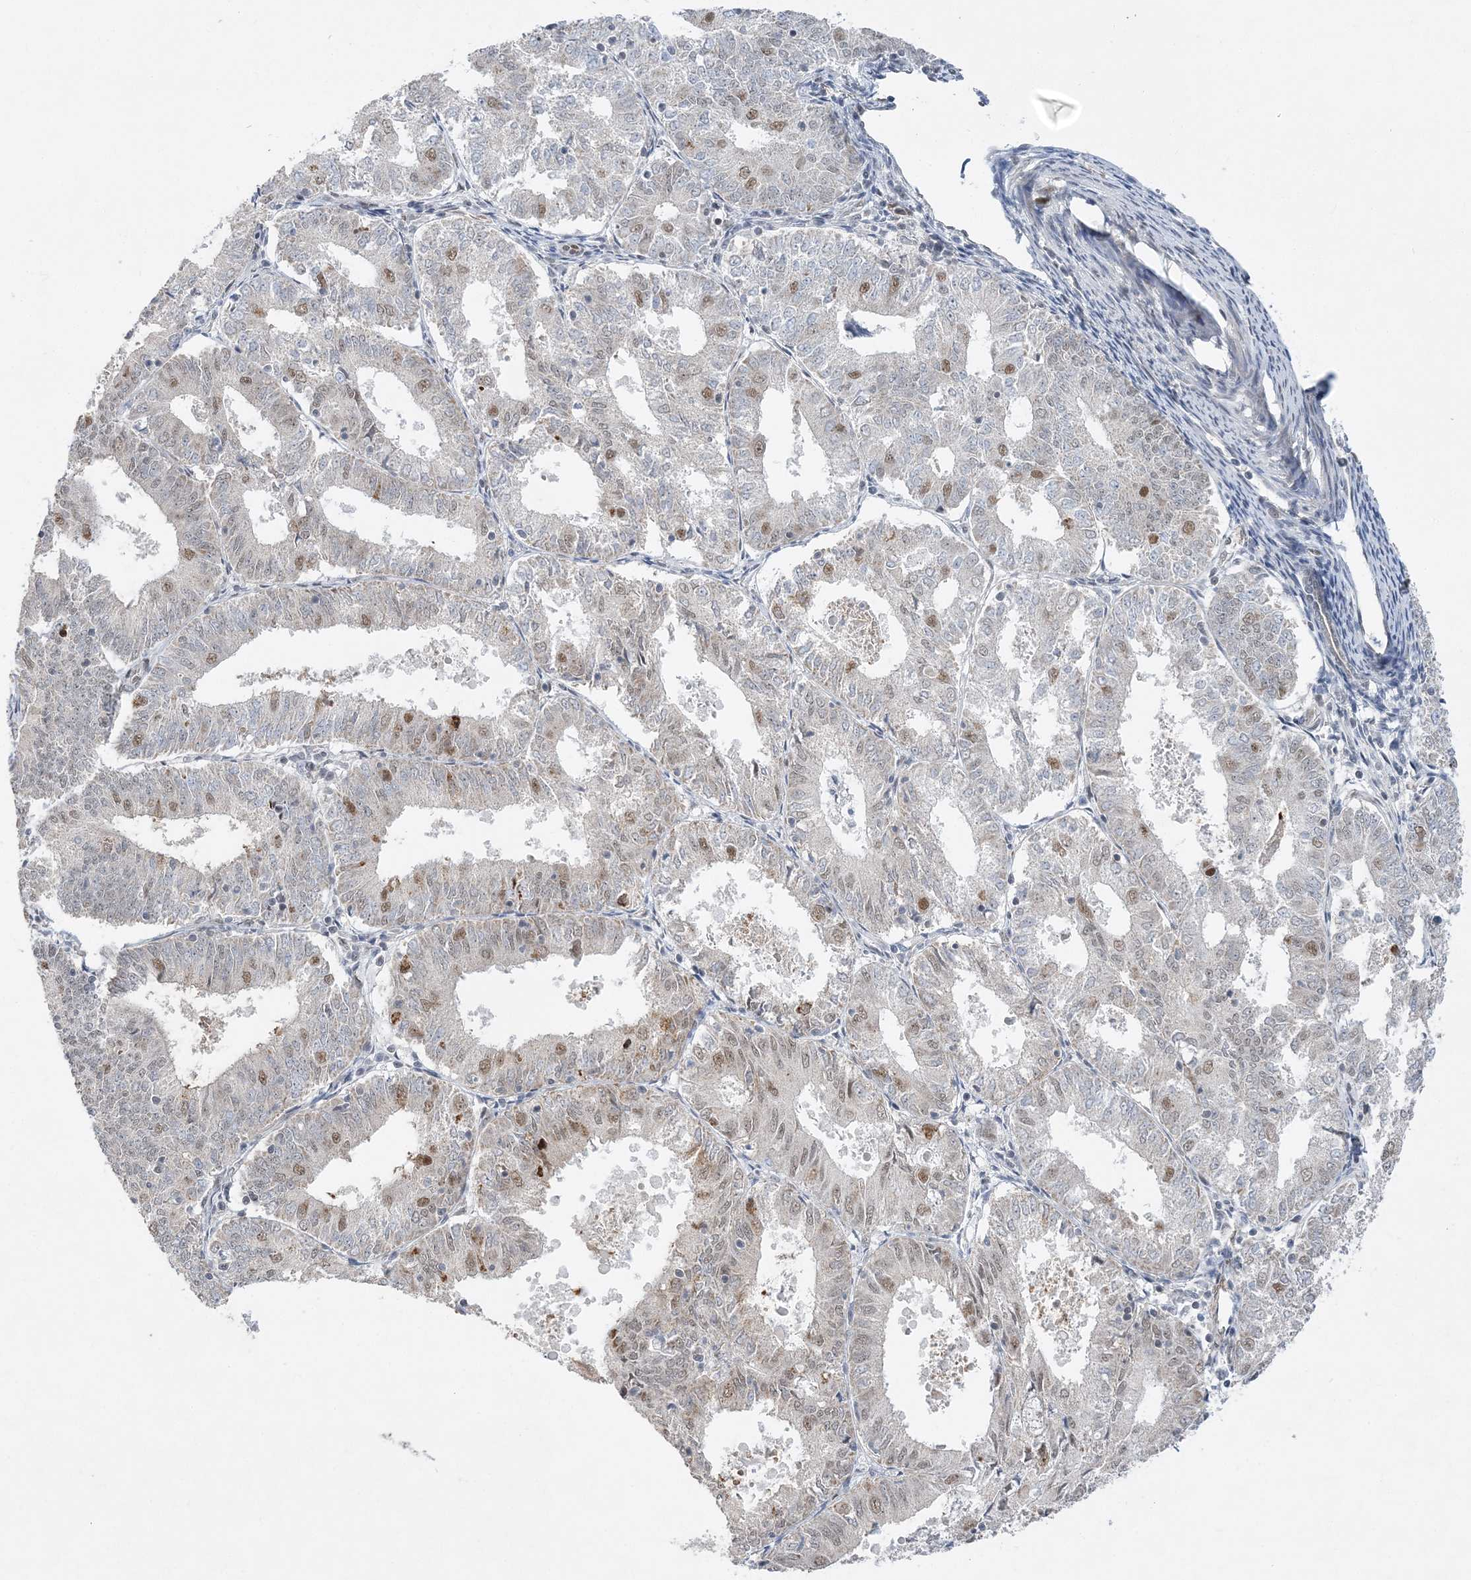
{"staining": {"intensity": "moderate", "quantity": "<25%", "location": "nuclear"}, "tissue": "endometrial cancer", "cell_type": "Tumor cells", "image_type": "cancer", "snomed": [{"axis": "morphology", "description": "Adenocarcinoma, NOS"}, {"axis": "topography", "description": "Endometrium"}], "caption": "Brown immunohistochemical staining in adenocarcinoma (endometrial) displays moderate nuclear expression in about <25% of tumor cells. The staining was performed using DAB (3,3'-diaminobenzidine) to visualize the protein expression in brown, while the nuclei were stained in blue with hematoxylin (Magnification: 20x).", "gene": "WAC", "patient": {"sex": "female", "age": 57}}